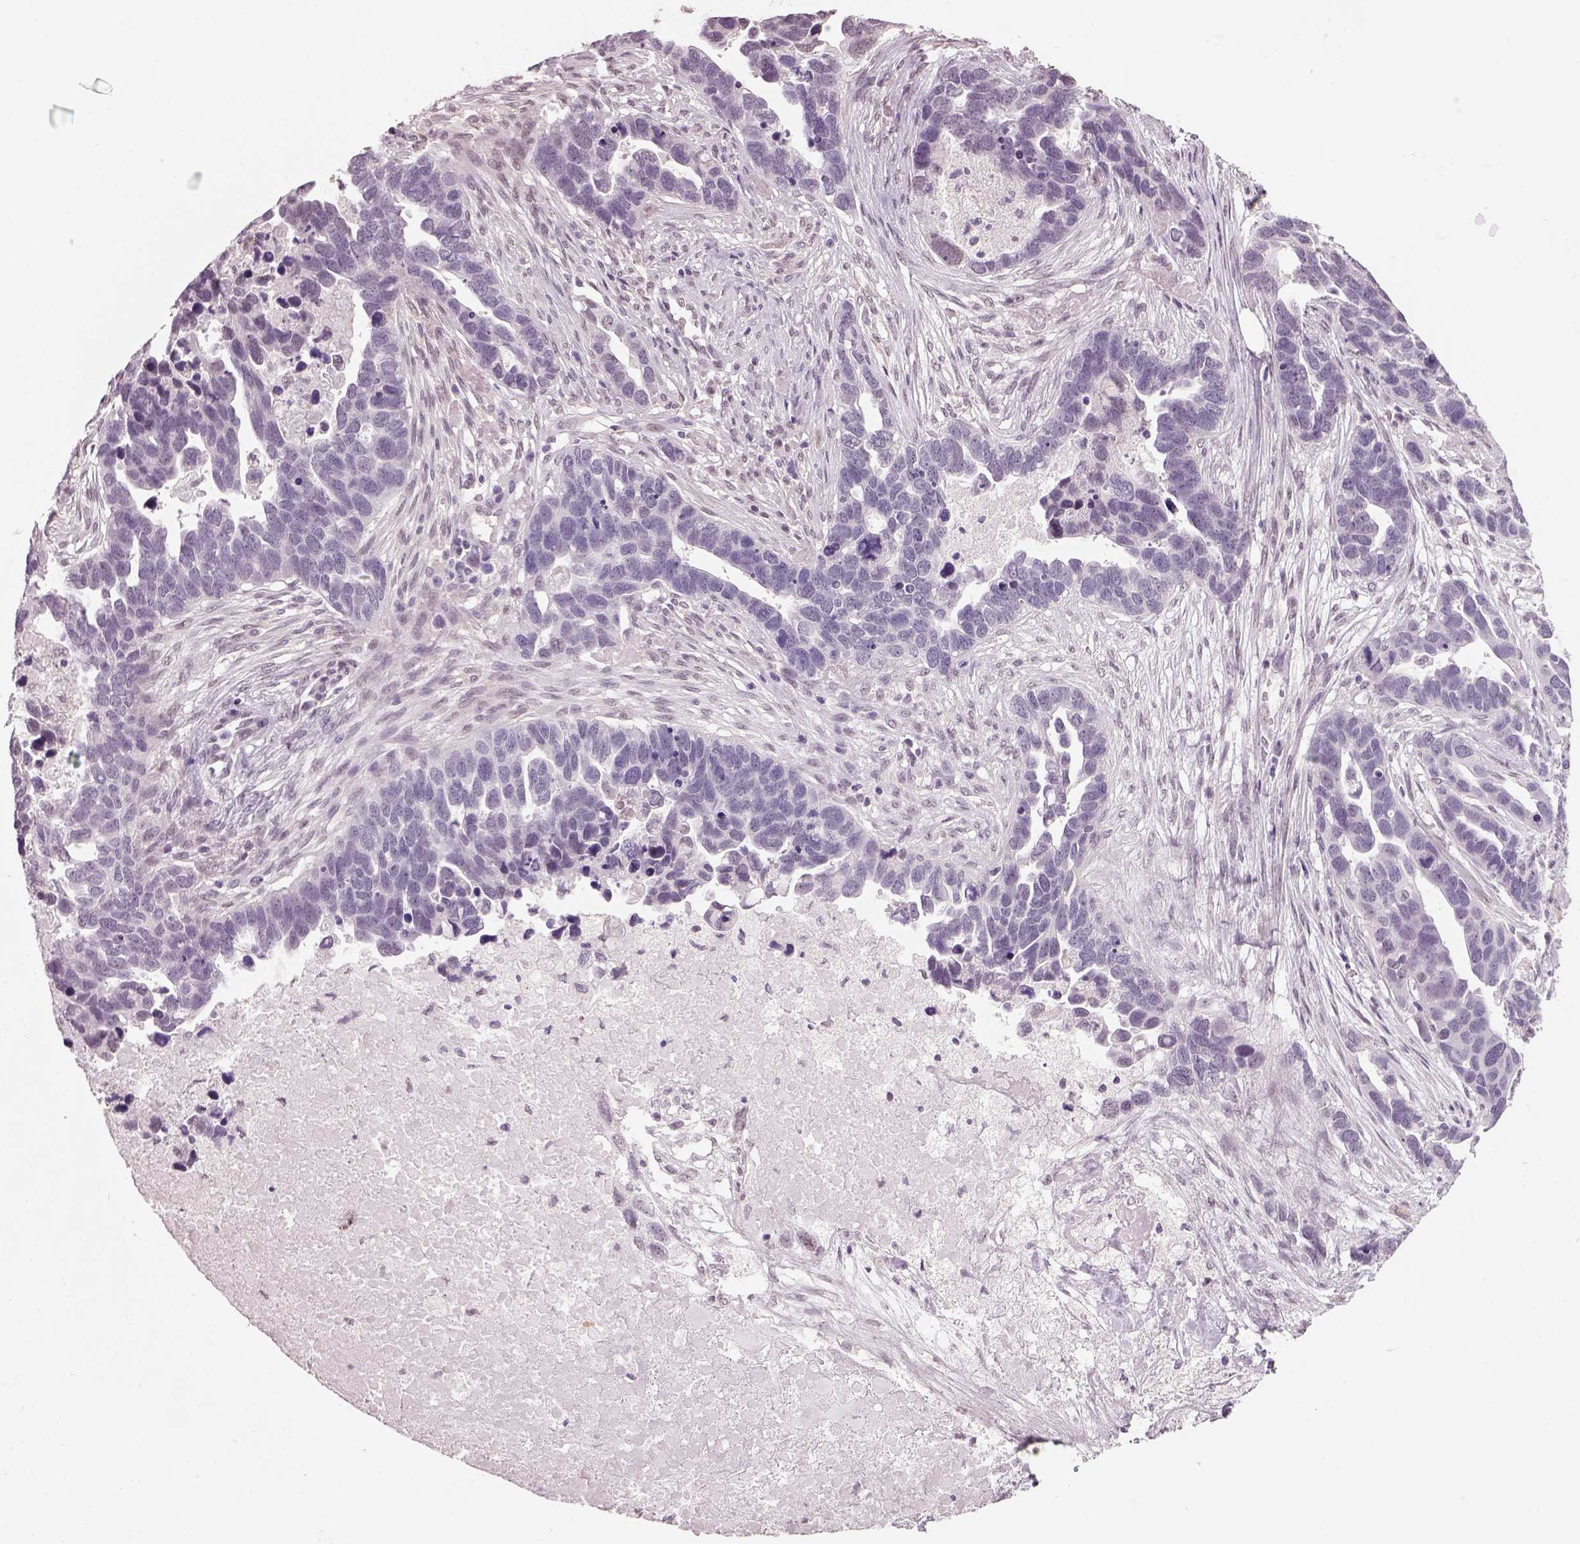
{"staining": {"intensity": "negative", "quantity": "none", "location": "none"}, "tissue": "ovarian cancer", "cell_type": "Tumor cells", "image_type": "cancer", "snomed": [{"axis": "morphology", "description": "Cystadenocarcinoma, serous, NOS"}, {"axis": "topography", "description": "Ovary"}], "caption": "Immunohistochemistry (IHC) micrograph of ovarian cancer (serous cystadenocarcinoma) stained for a protein (brown), which exhibits no expression in tumor cells. The staining is performed using DAB (3,3'-diaminobenzidine) brown chromogen with nuclei counter-stained in using hematoxylin.", "gene": "NAT8", "patient": {"sex": "female", "age": 54}}